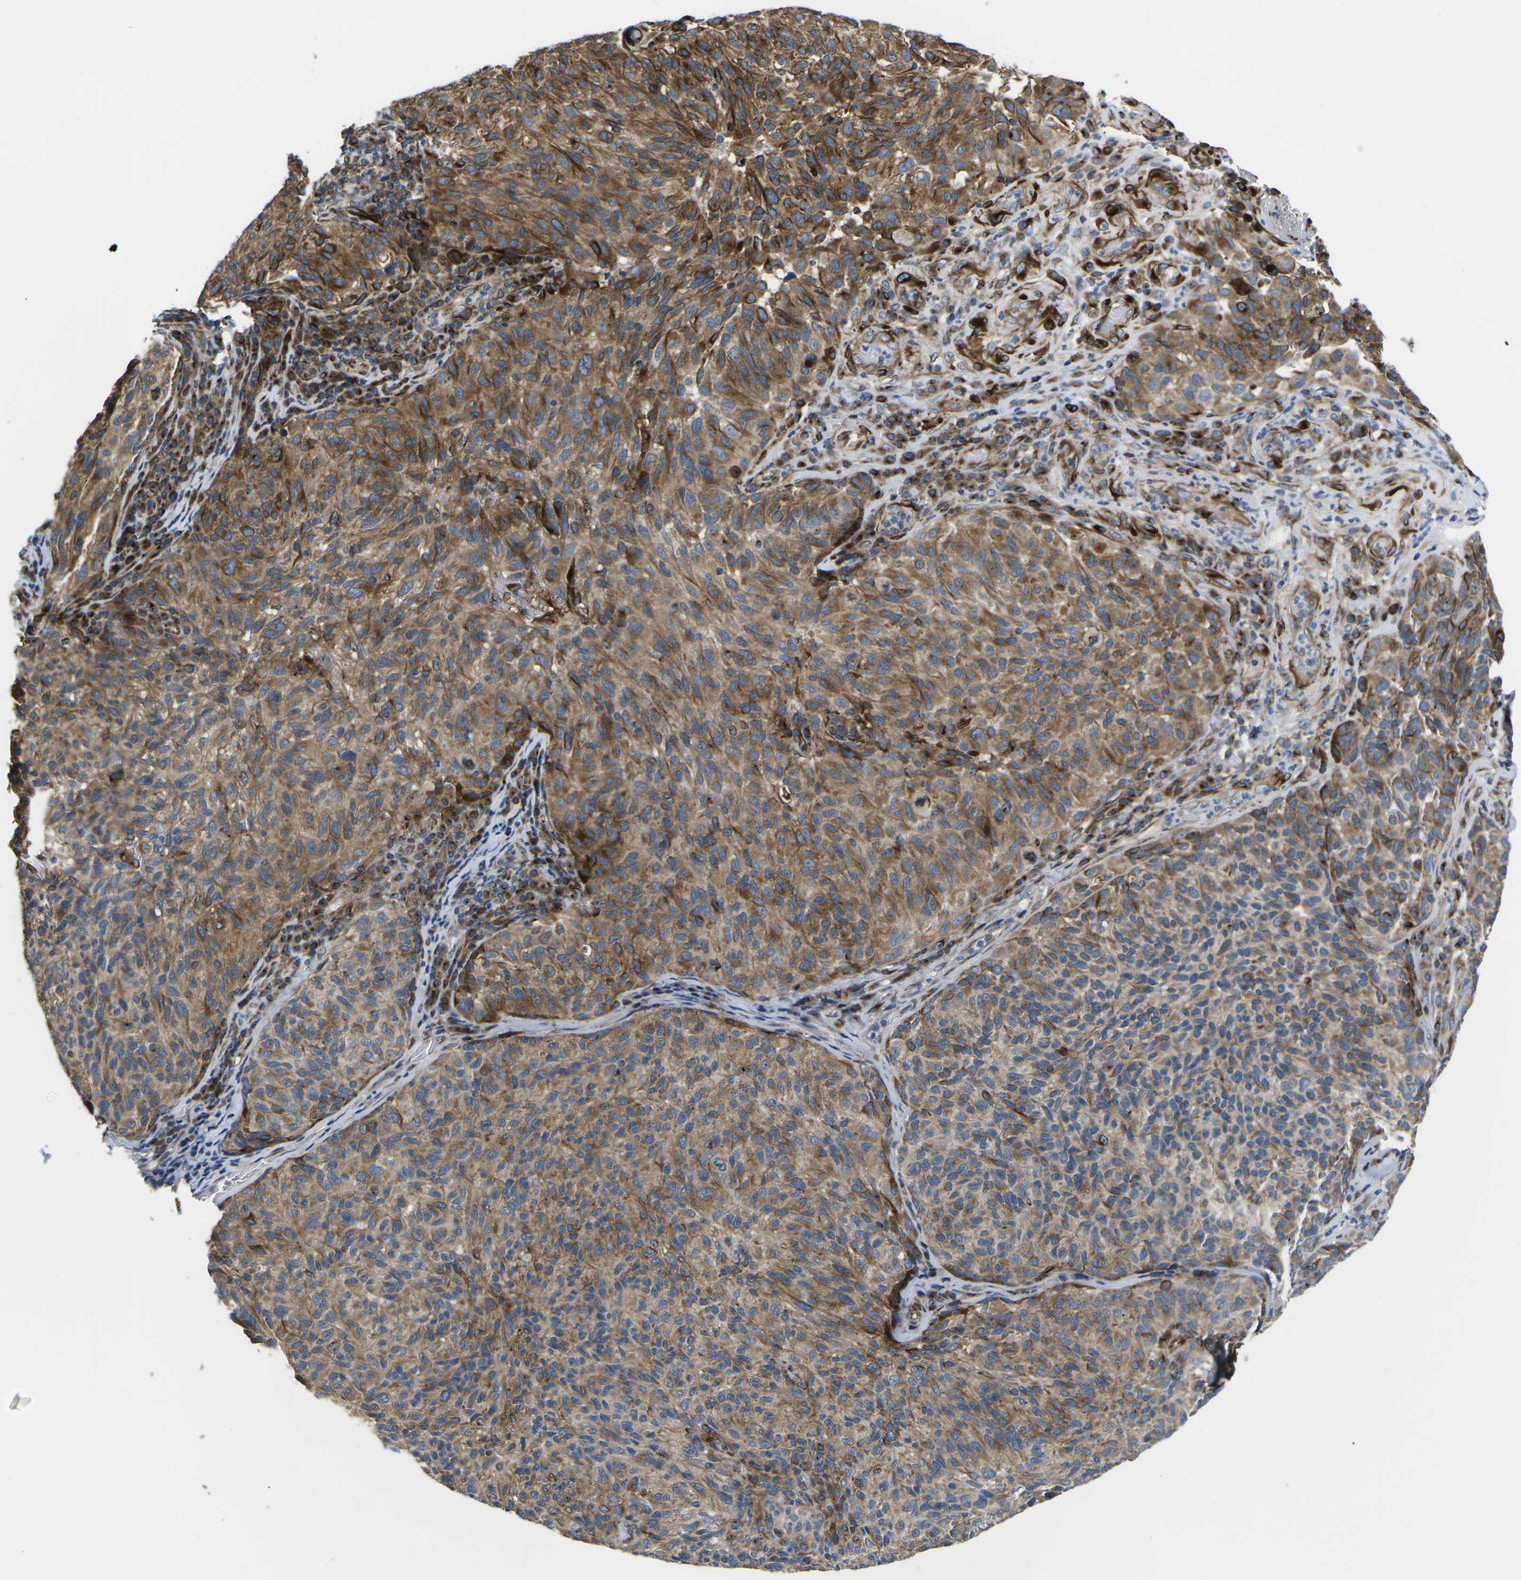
{"staining": {"intensity": "moderate", "quantity": ">75%", "location": "cytoplasmic/membranous"}, "tissue": "melanoma", "cell_type": "Tumor cells", "image_type": "cancer", "snomed": [{"axis": "morphology", "description": "Malignant melanoma, NOS"}, {"axis": "topography", "description": "Skin"}], "caption": "Tumor cells reveal moderate cytoplasmic/membranous expression in approximately >75% of cells in malignant melanoma. The protein is stained brown, and the nuclei are stained in blue (DAB IHC with brightfield microscopy, high magnification).", "gene": "TMEFF2", "patient": {"sex": "female", "age": 73}}